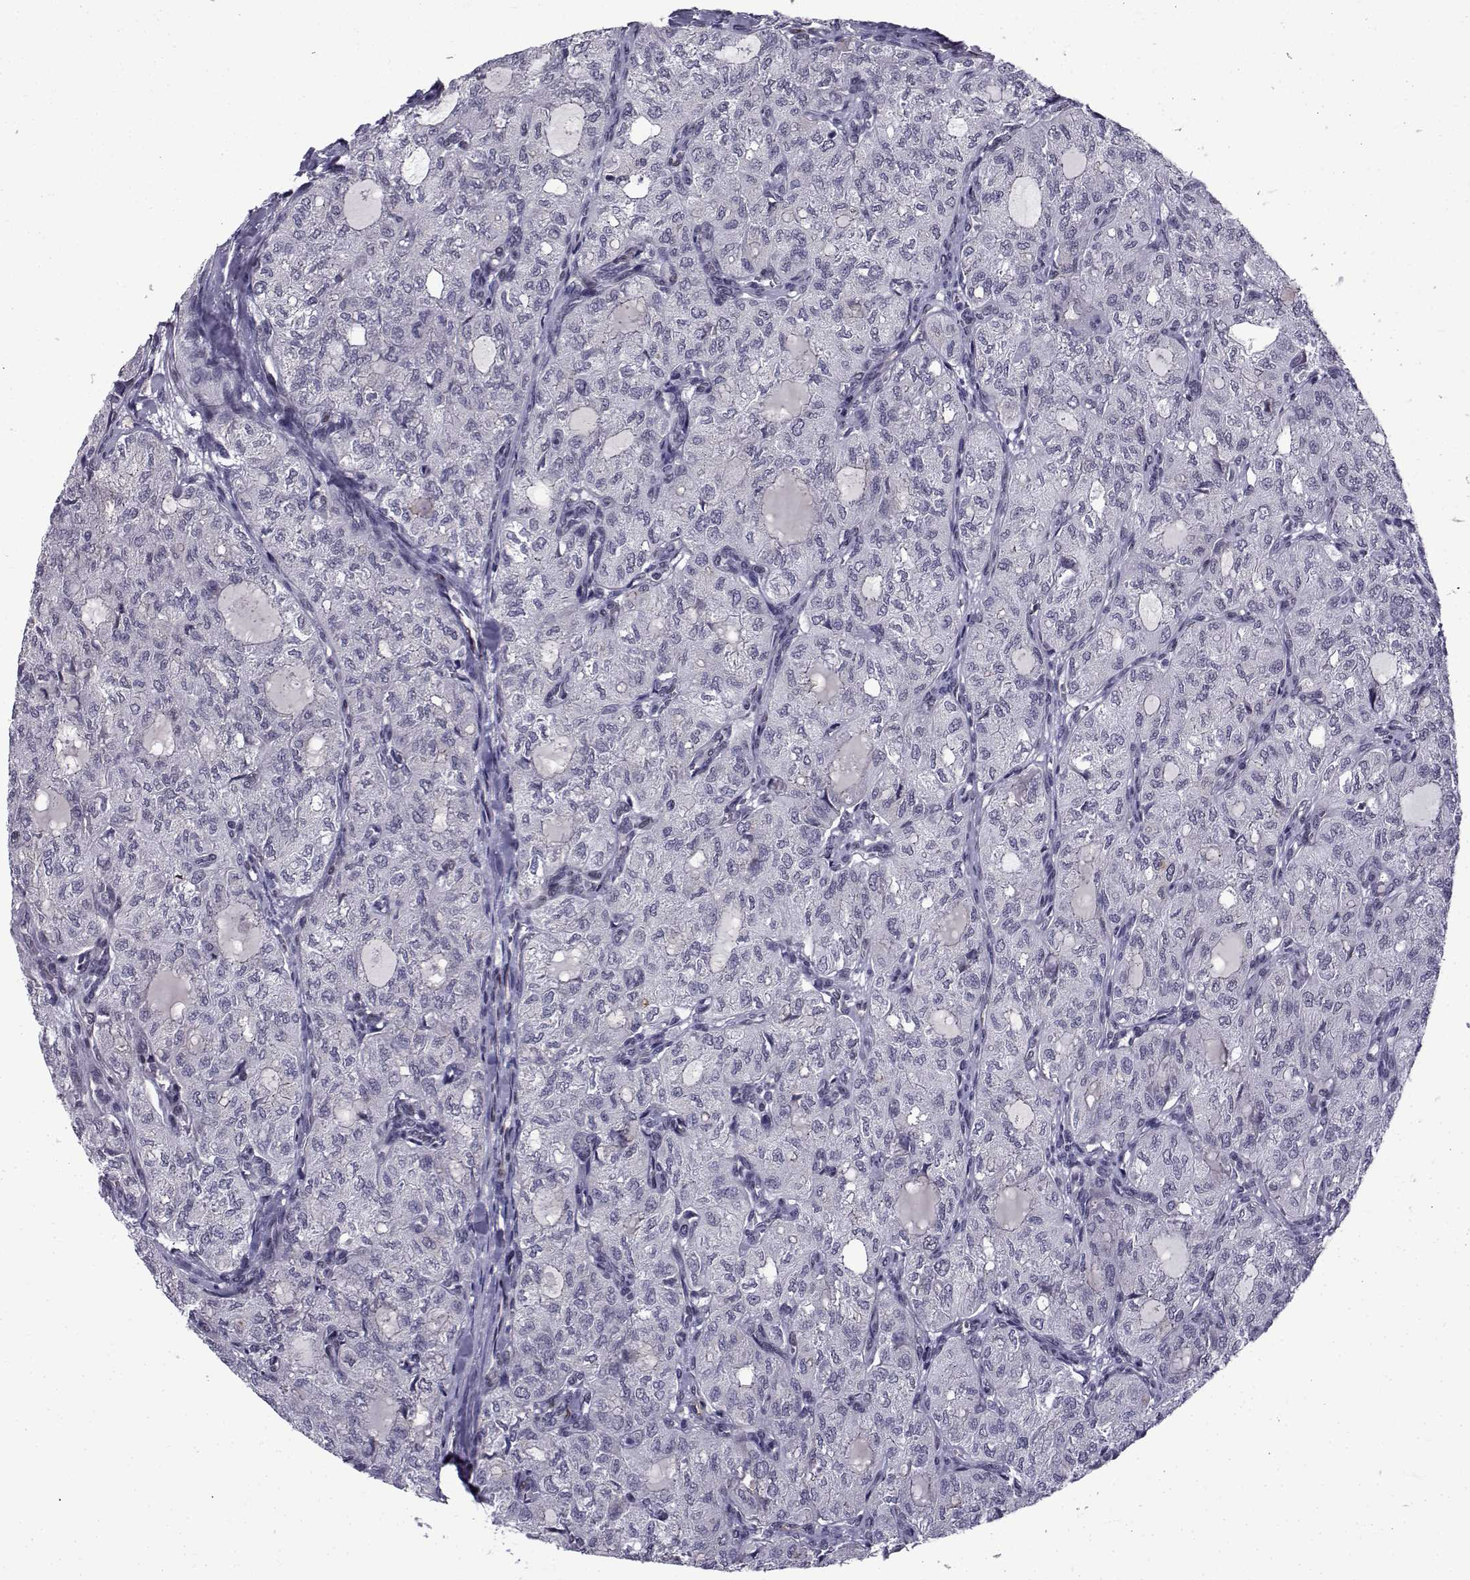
{"staining": {"intensity": "negative", "quantity": "none", "location": "none"}, "tissue": "thyroid cancer", "cell_type": "Tumor cells", "image_type": "cancer", "snomed": [{"axis": "morphology", "description": "Follicular adenoma carcinoma, NOS"}, {"axis": "topography", "description": "Thyroid gland"}], "caption": "Image shows no protein expression in tumor cells of thyroid follicular adenoma carcinoma tissue.", "gene": "RBM24", "patient": {"sex": "male", "age": 75}}